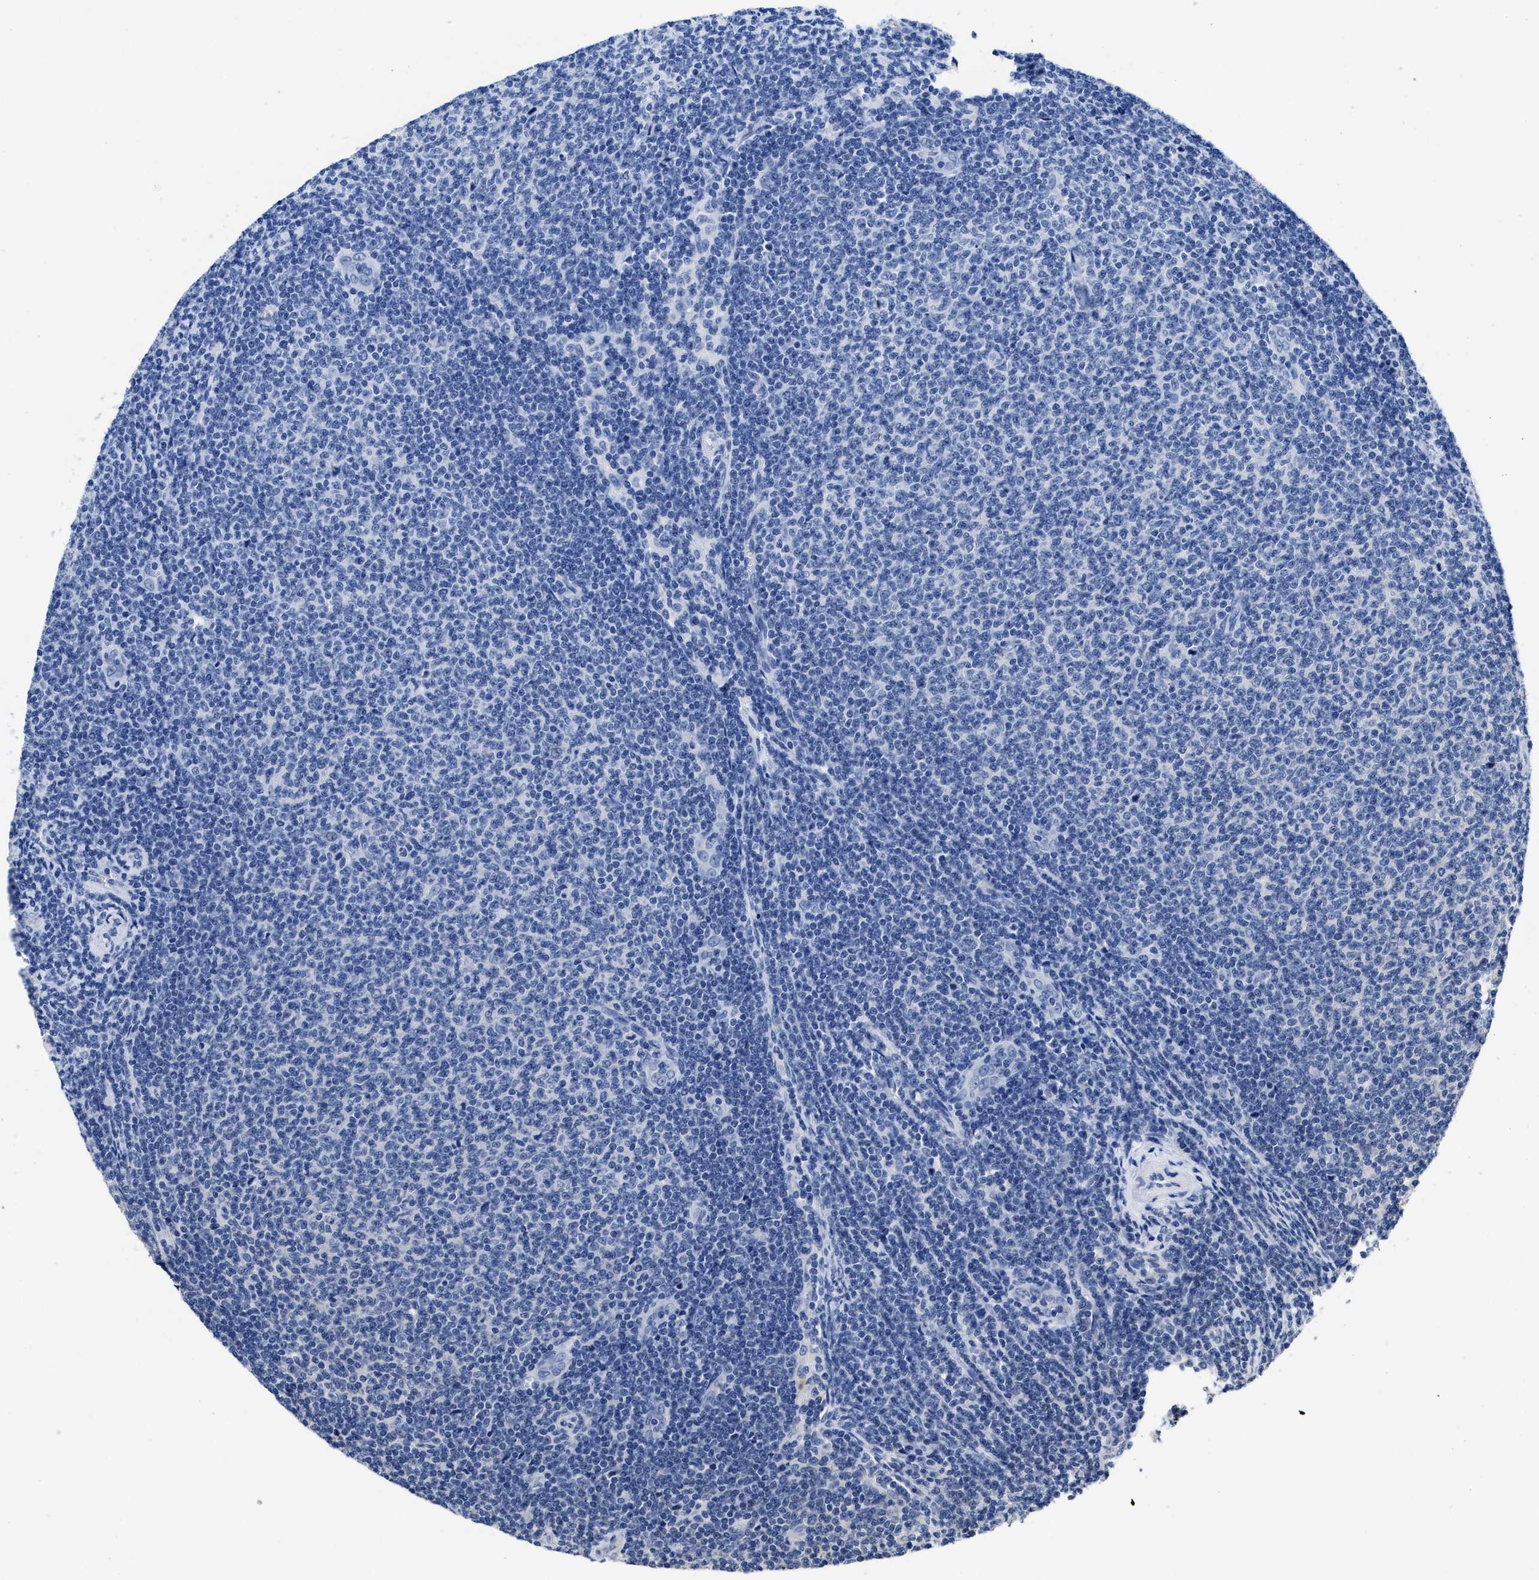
{"staining": {"intensity": "negative", "quantity": "none", "location": "none"}, "tissue": "lymphoma", "cell_type": "Tumor cells", "image_type": "cancer", "snomed": [{"axis": "morphology", "description": "Malignant lymphoma, non-Hodgkin's type, Low grade"}, {"axis": "topography", "description": "Lymph node"}], "caption": "Human lymphoma stained for a protein using immunohistochemistry (IHC) shows no positivity in tumor cells.", "gene": "HOOK1", "patient": {"sex": "male", "age": 66}}